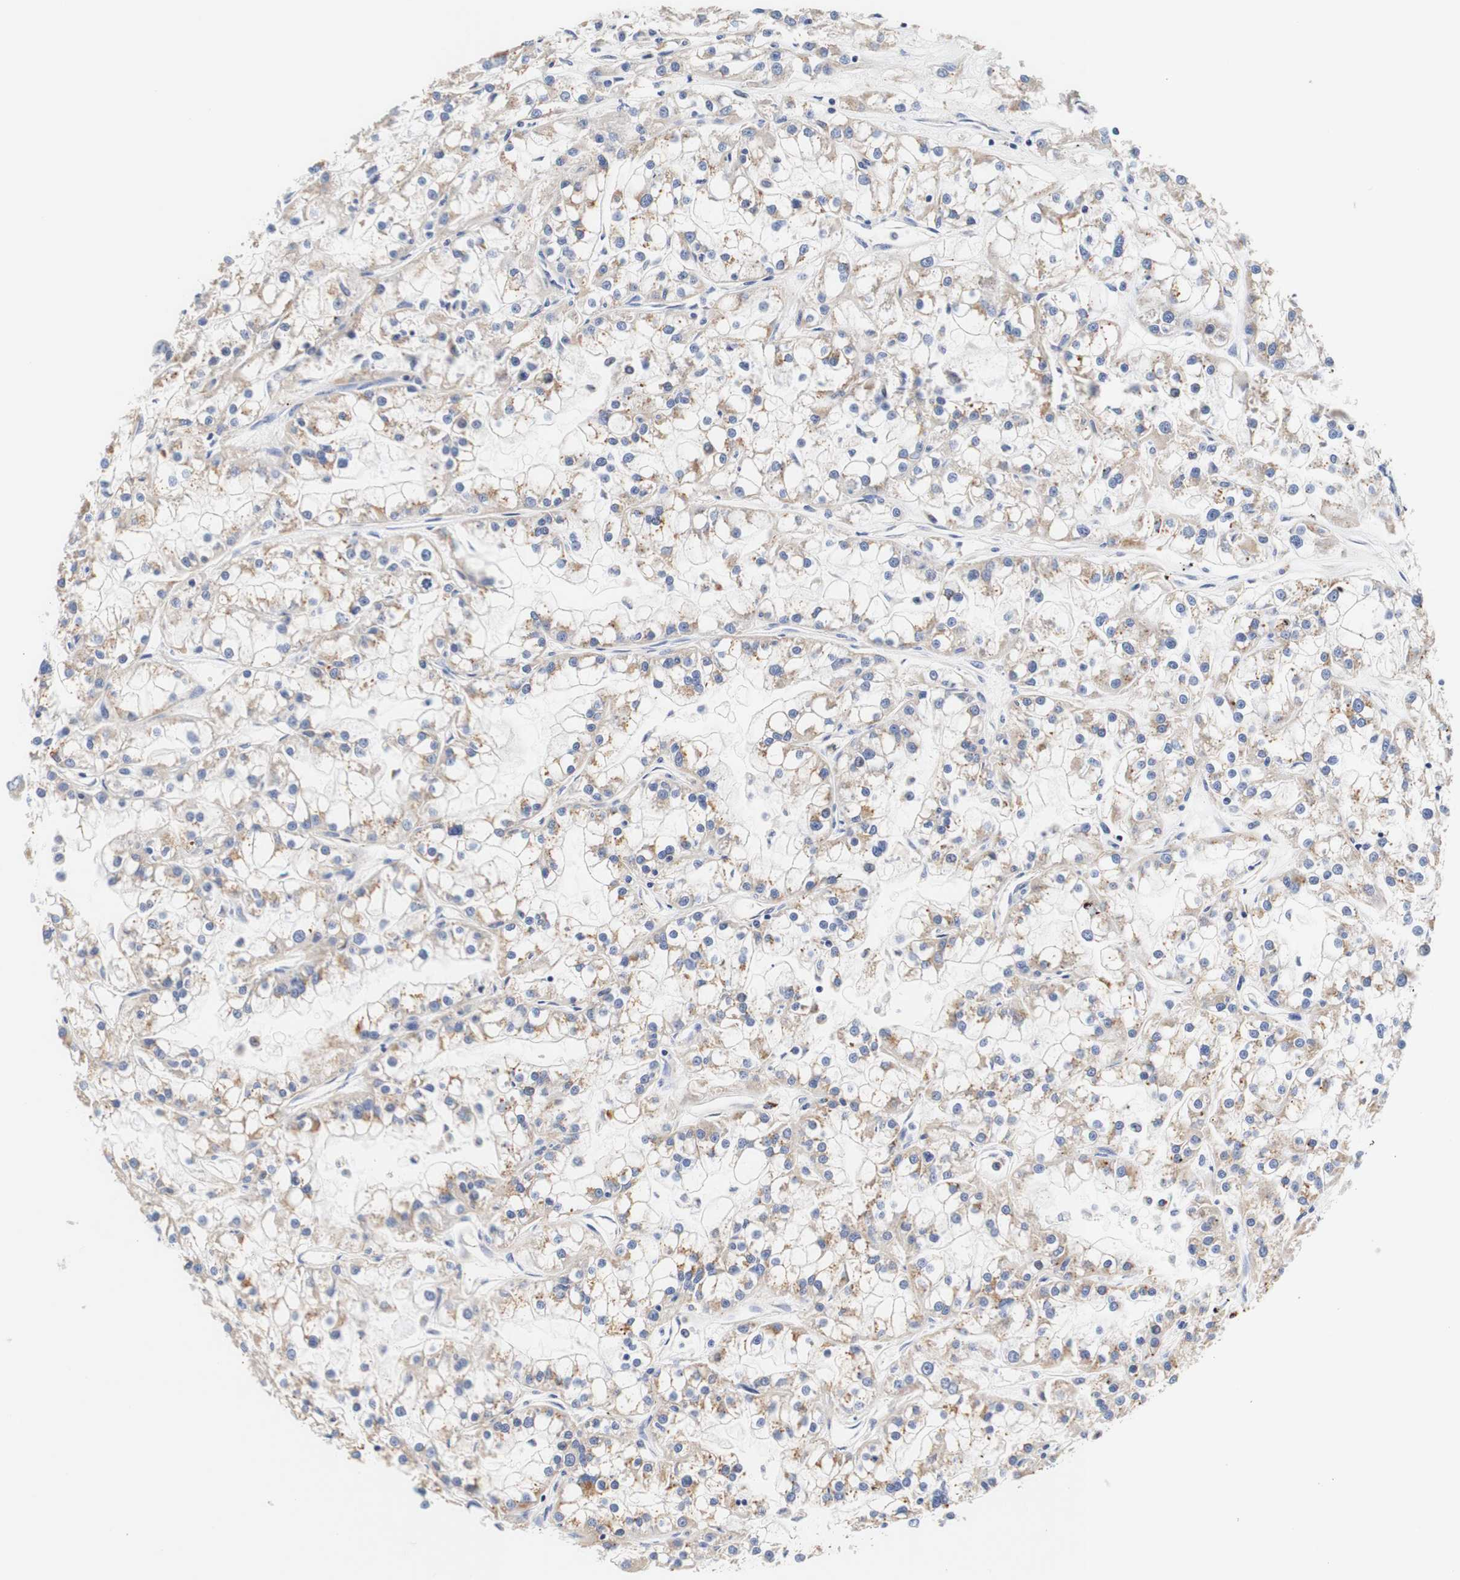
{"staining": {"intensity": "weak", "quantity": "25%-75%", "location": "cytoplasmic/membranous"}, "tissue": "renal cancer", "cell_type": "Tumor cells", "image_type": "cancer", "snomed": [{"axis": "morphology", "description": "Adenocarcinoma, NOS"}, {"axis": "topography", "description": "Kidney"}], "caption": "Immunohistochemistry (IHC) photomicrograph of renal cancer (adenocarcinoma) stained for a protein (brown), which exhibits low levels of weak cytoplasmic/membranous staining in approximately 25%-75% of tumor cells.", "gene": "CAMK4", "patient": {"sex": "female", "age": 52}}